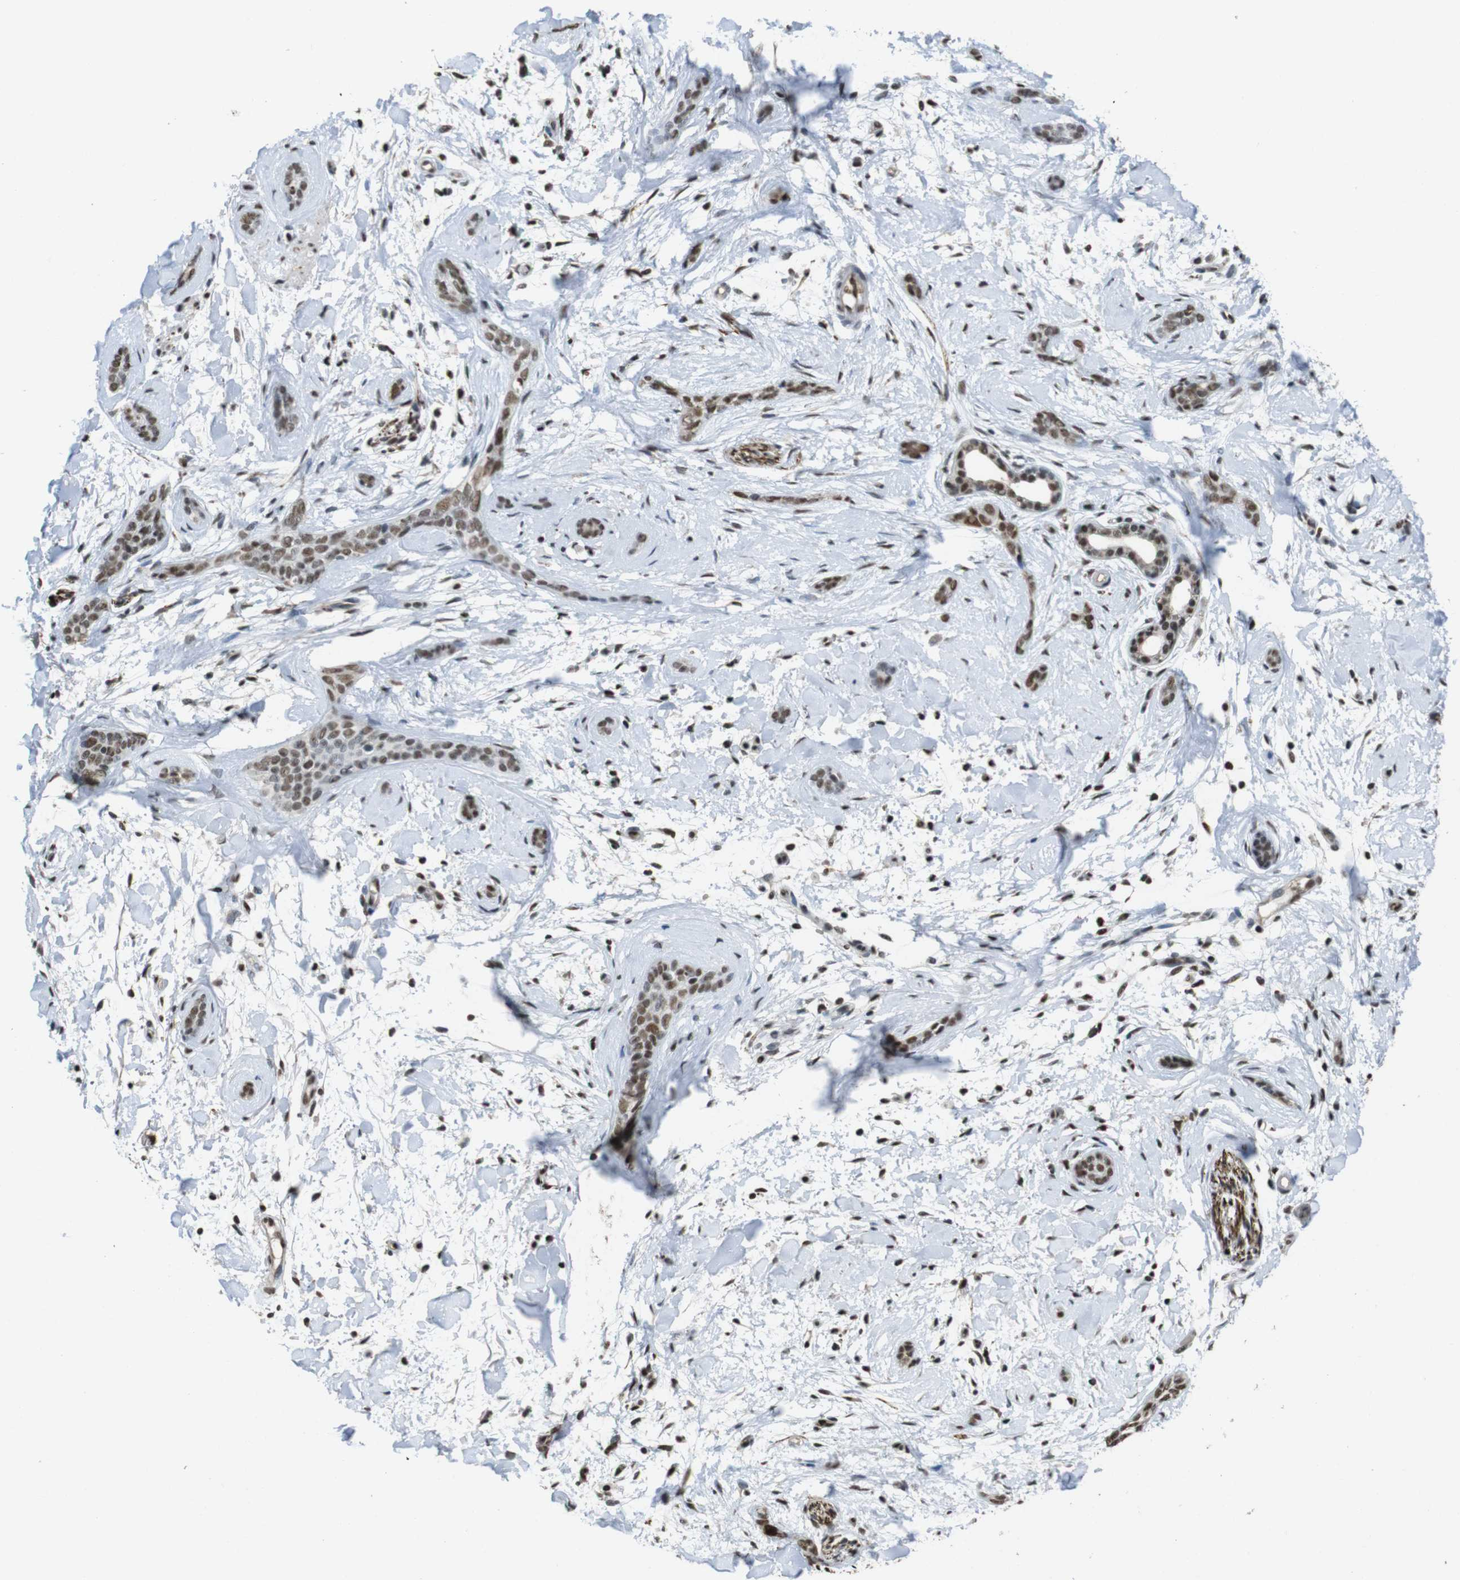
{"staining": {"intensity": "moderate", "quantity": ">75%", "location": "nuclear"}, "tissue": "skin cancer", "cell_type": "Tumor cells", "image_type": "cancer", "snomed": [{"axis": "morphology", "description": "Basal cell carcinoma"}, {"axis": "morphology", "description": "Adnexal tumor, benign"}, {"axis": "topography", "description": "Skin"}], "caption": "Human skin benign adnexal tumor stained with a protein marker shows moderate staining in tumor cells.", "gene": "CSNK2B", "patient": {"sex": "female", "age": 42}}